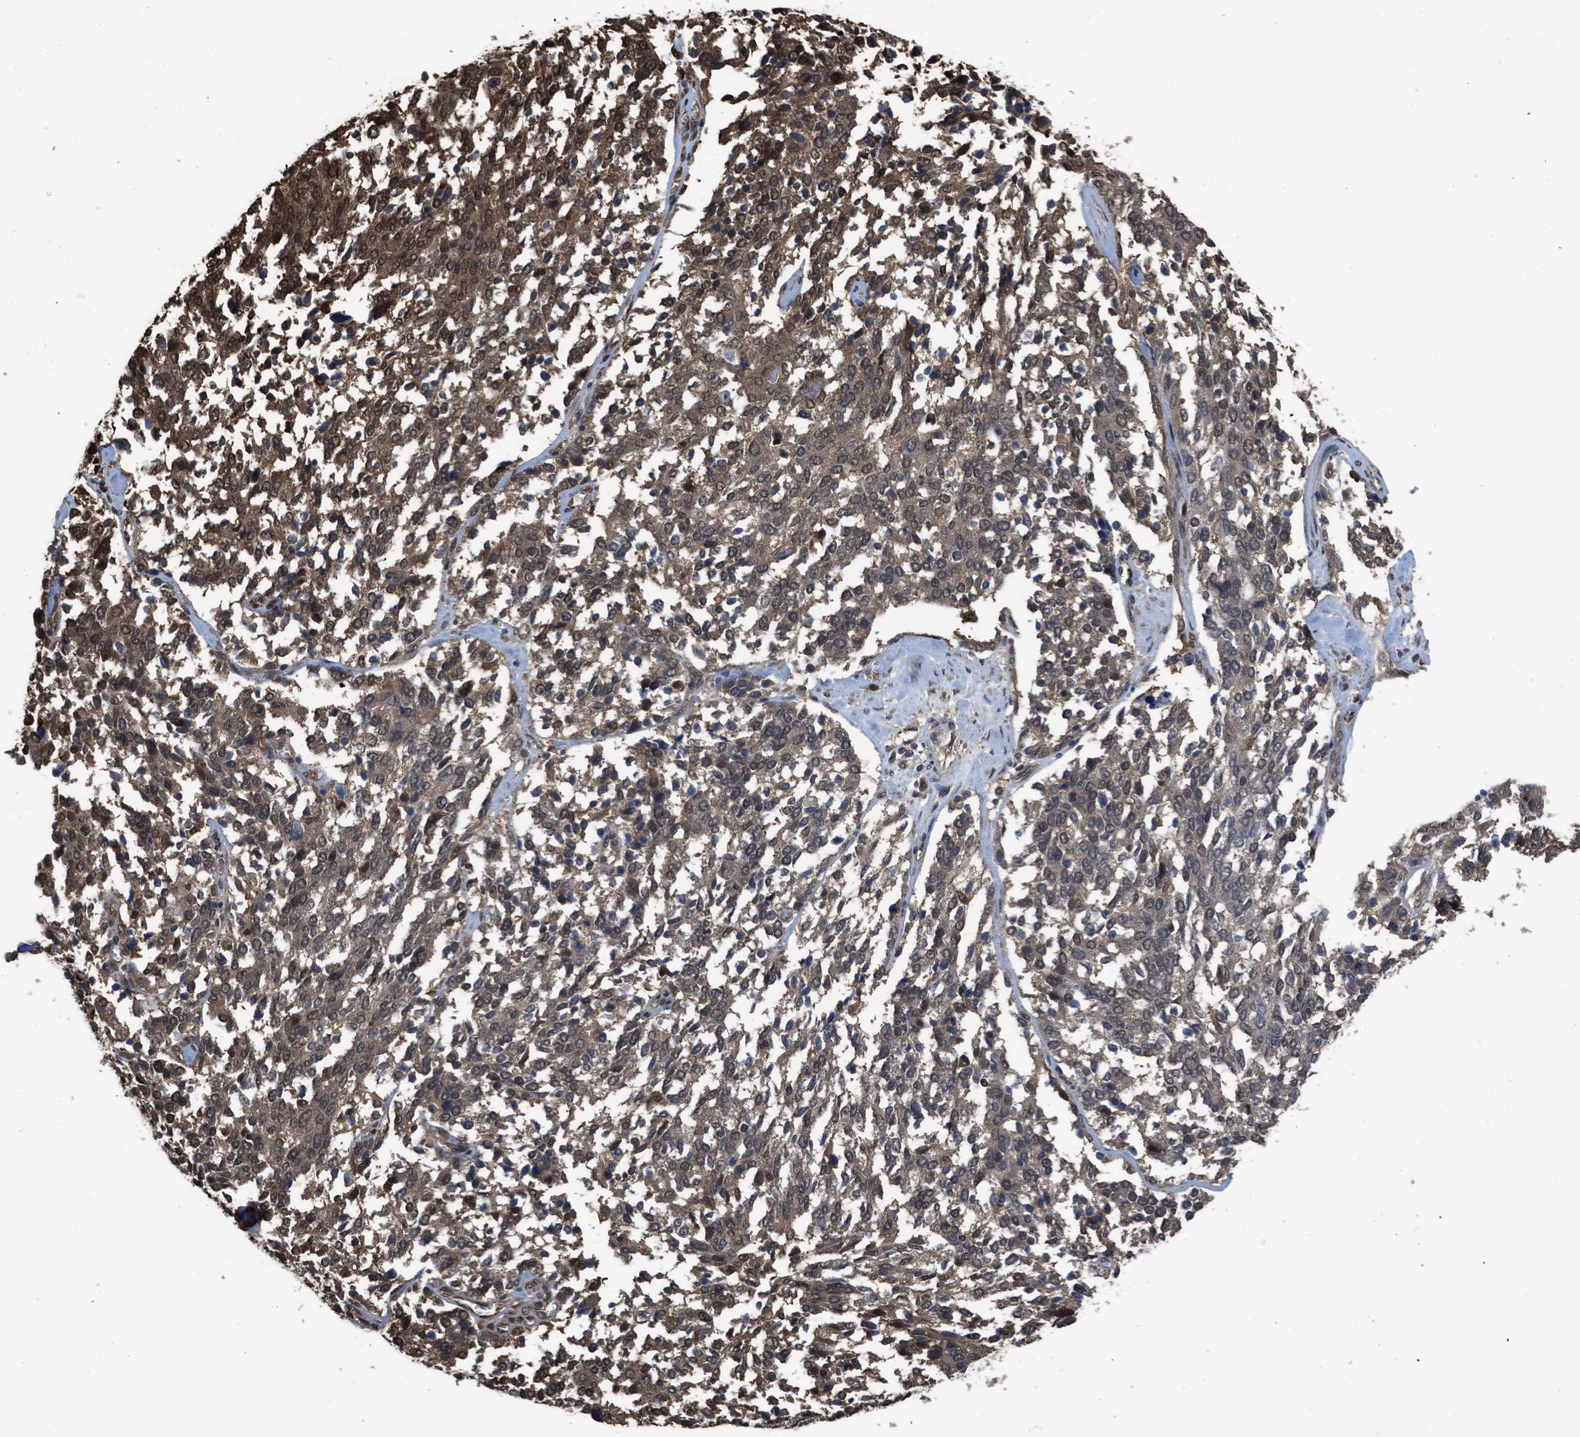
{"staining": {"intensity": "moderate", "quantity": "25%-75%", "location": "cytoplasmic/membranous,nuclear"}, "tissue": "ovarian cancer", "cell_type": "Tumor cells", "image_type": "cancer", "snomed": [{"axis": "morphology", "description": "Cystadenocarcinoma, serous, NOS"}, {"axis": "topography", "description": "Ovary"}], "caption": "Moderate cytoplasmic/membranous and nuclear protein staining is seen in approximately 25%-75% of tumor cells in serous cystadenocarcinoma (ovarian). (Stains: DAB (3,3'-diaminobenzidine) in brown, nuclei in blue, Microscopy: brightfield microscopy at high magnification).", "gene": "YWHAG", "patient": {"sex": "female", "age": 44}}